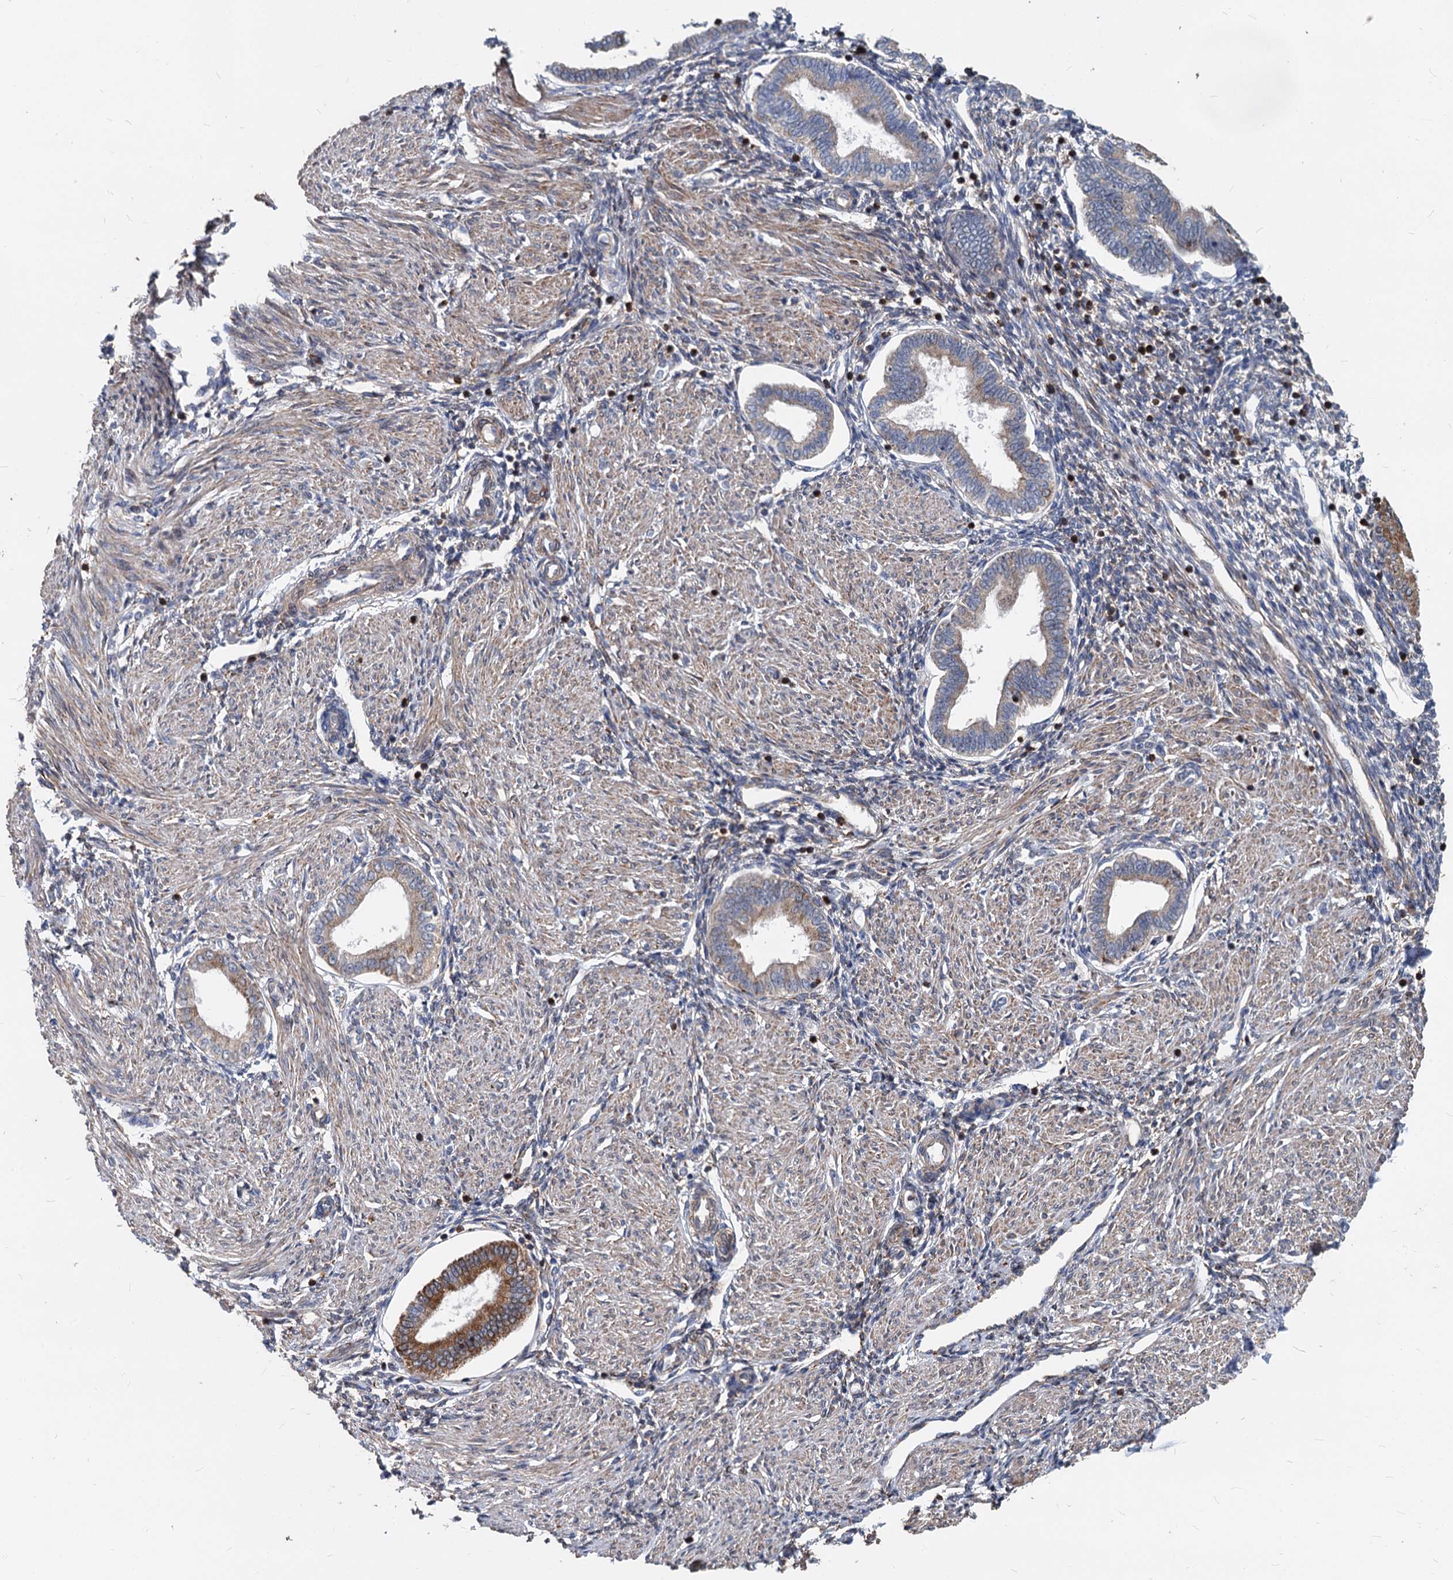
{"staining": {"intensity": "moderate", "quantity": "25%-75%", "location": "cytoplasmic/membranous"}, "tissue": "endometrium", "cell_type": "Cells in endometrial stroma", "image_type": "normal", "snomed": [{"axis": "morphology", "description": "Normal tissue, NOS"}, {"axis": "topography", "description": "Endometrium"}], "caption": "This photomicrograph displays IHC staining of benign human endometrium, with medium moderate cytoplasmic/membranous expression in approximately 25%-75% of cells in endometrial stroma.", "gene": "STIM1", "patient": {"sex": "female", "age": 53}}